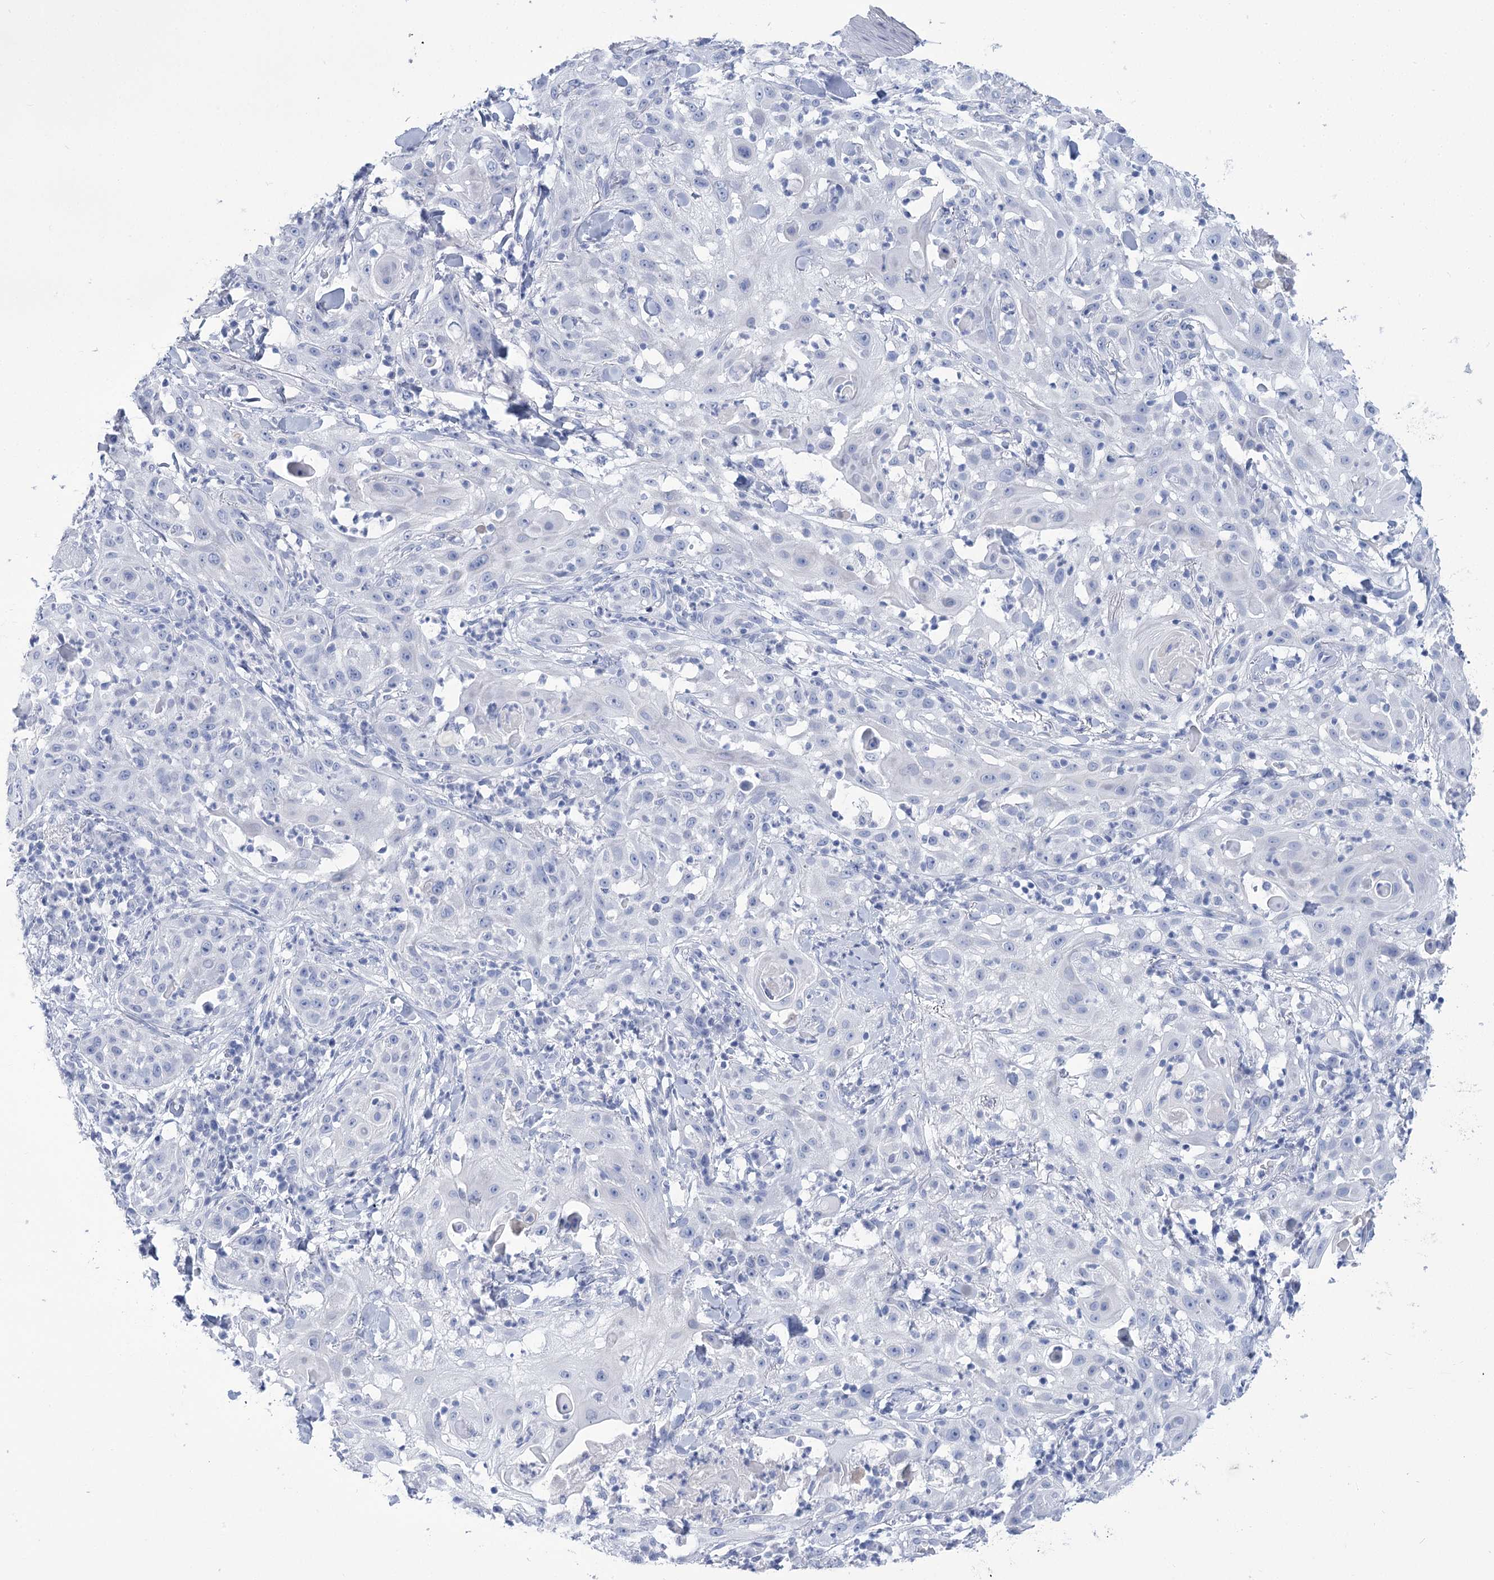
{"staining": {"intensity": "negative", "quantity": "none", "location": "none"}, "tissue": "skin cancer", "cell_type": "Tumor cells", "image_type": "cancer", "snomed": [{"axis": "morphology", "description": "Squamous cell carcinoma, NOS"}, {"axis": "topography", "description": "Skin"}], "caption": "Tumor cells are negative for protein expression in human squamous cell carcinoma (skin).", "gene": "PBLD", "patient": {"sex": "female", "age": 44}}